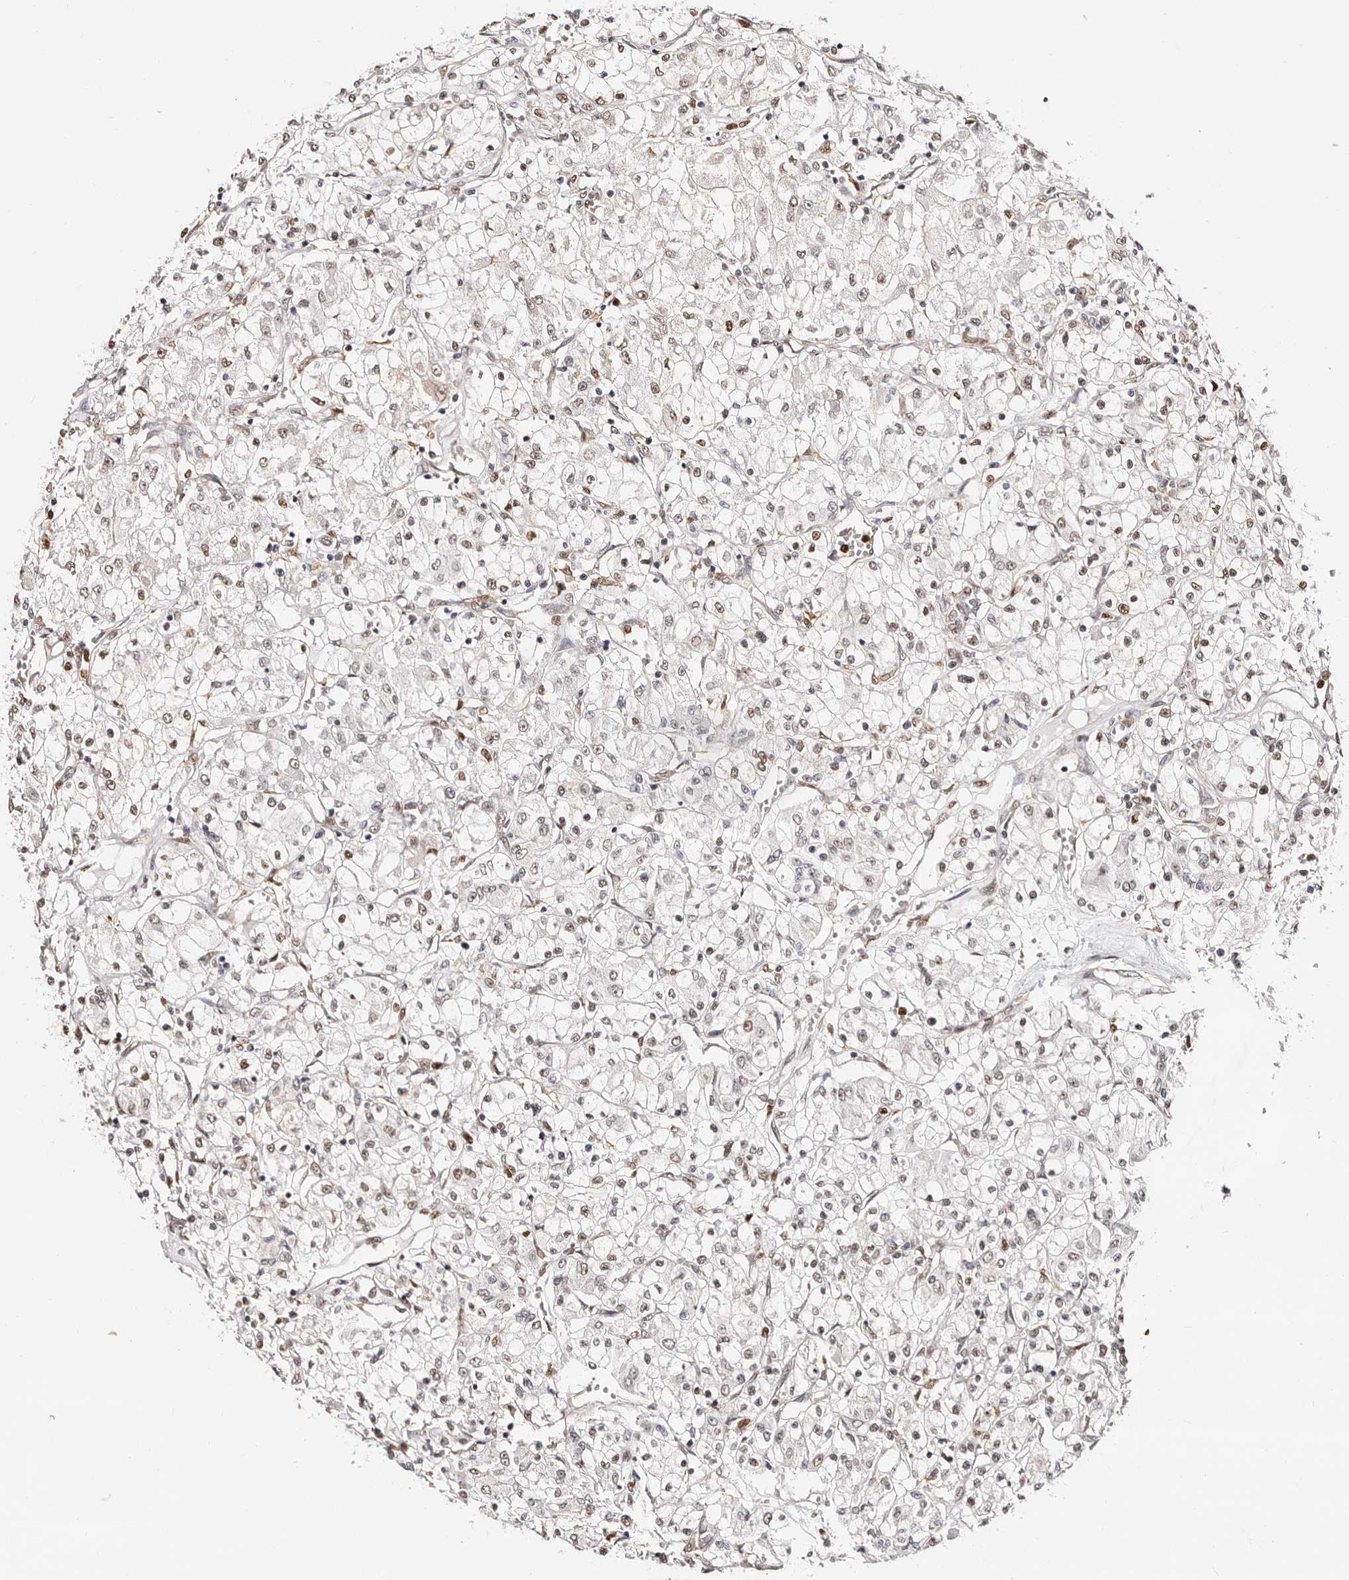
{"staining": {"intensity": "weak", "quantity": "25%-75%", "location": "nuclear"}, "tissue": "renal cancer", "cell_type": "Tumor cells", "image_type": "cancer", "snomed": [{"axis": "morphology", "description": "Adenocarcinoma, NOS"}, {"axis": "topography", "description": "Kidney"}], "caption": "About 25%-75% of tumor cells in human renal adenocarcinoma show weak nuclear protein staining as visualized by brown immunohistochemical staining.", "gene": "TKT", "patient": {"sex": "female", "age": 59}}